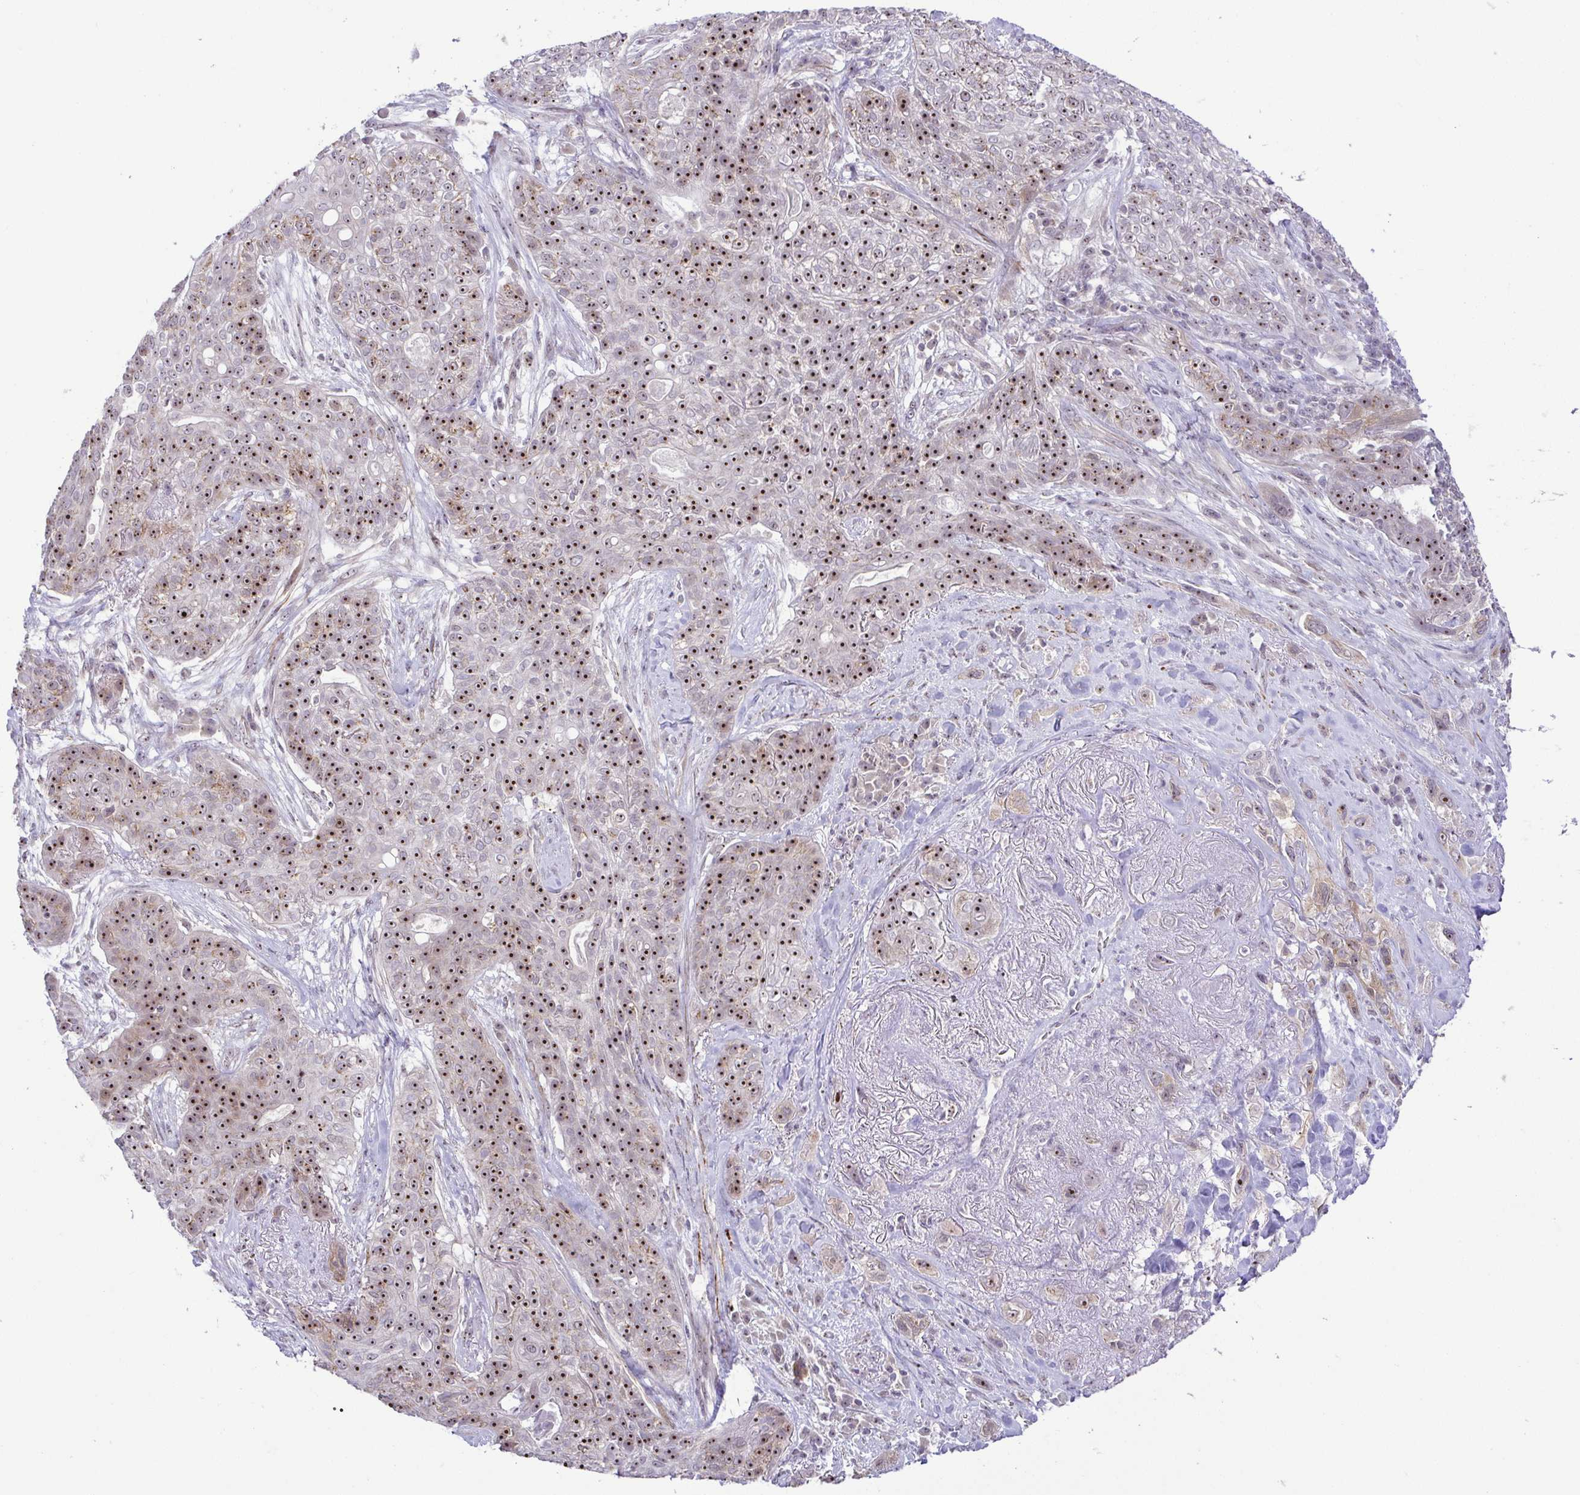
{"staining": {"intensity": "strong", "quantity": ">75%", "location": "nuclear"}, "tissue": "lung cancer", "cell_type": "Tumor cells", "image_type": "cancer", "snomed": [{"axis": "morphology", "description": "Squamous cell carcinoma, NOS"}, {"axis": "topography", "description": "Lung"}], "caption": "Lung cancer stained with DAB (3,3'-diaminobenzidine) immunohistochemistry demonstrates high levels of strong nuclear staining in approximately >75% of tumor cells.", "gene": "RSL24D1", "patient": {"sex": "female", "age": 70}}